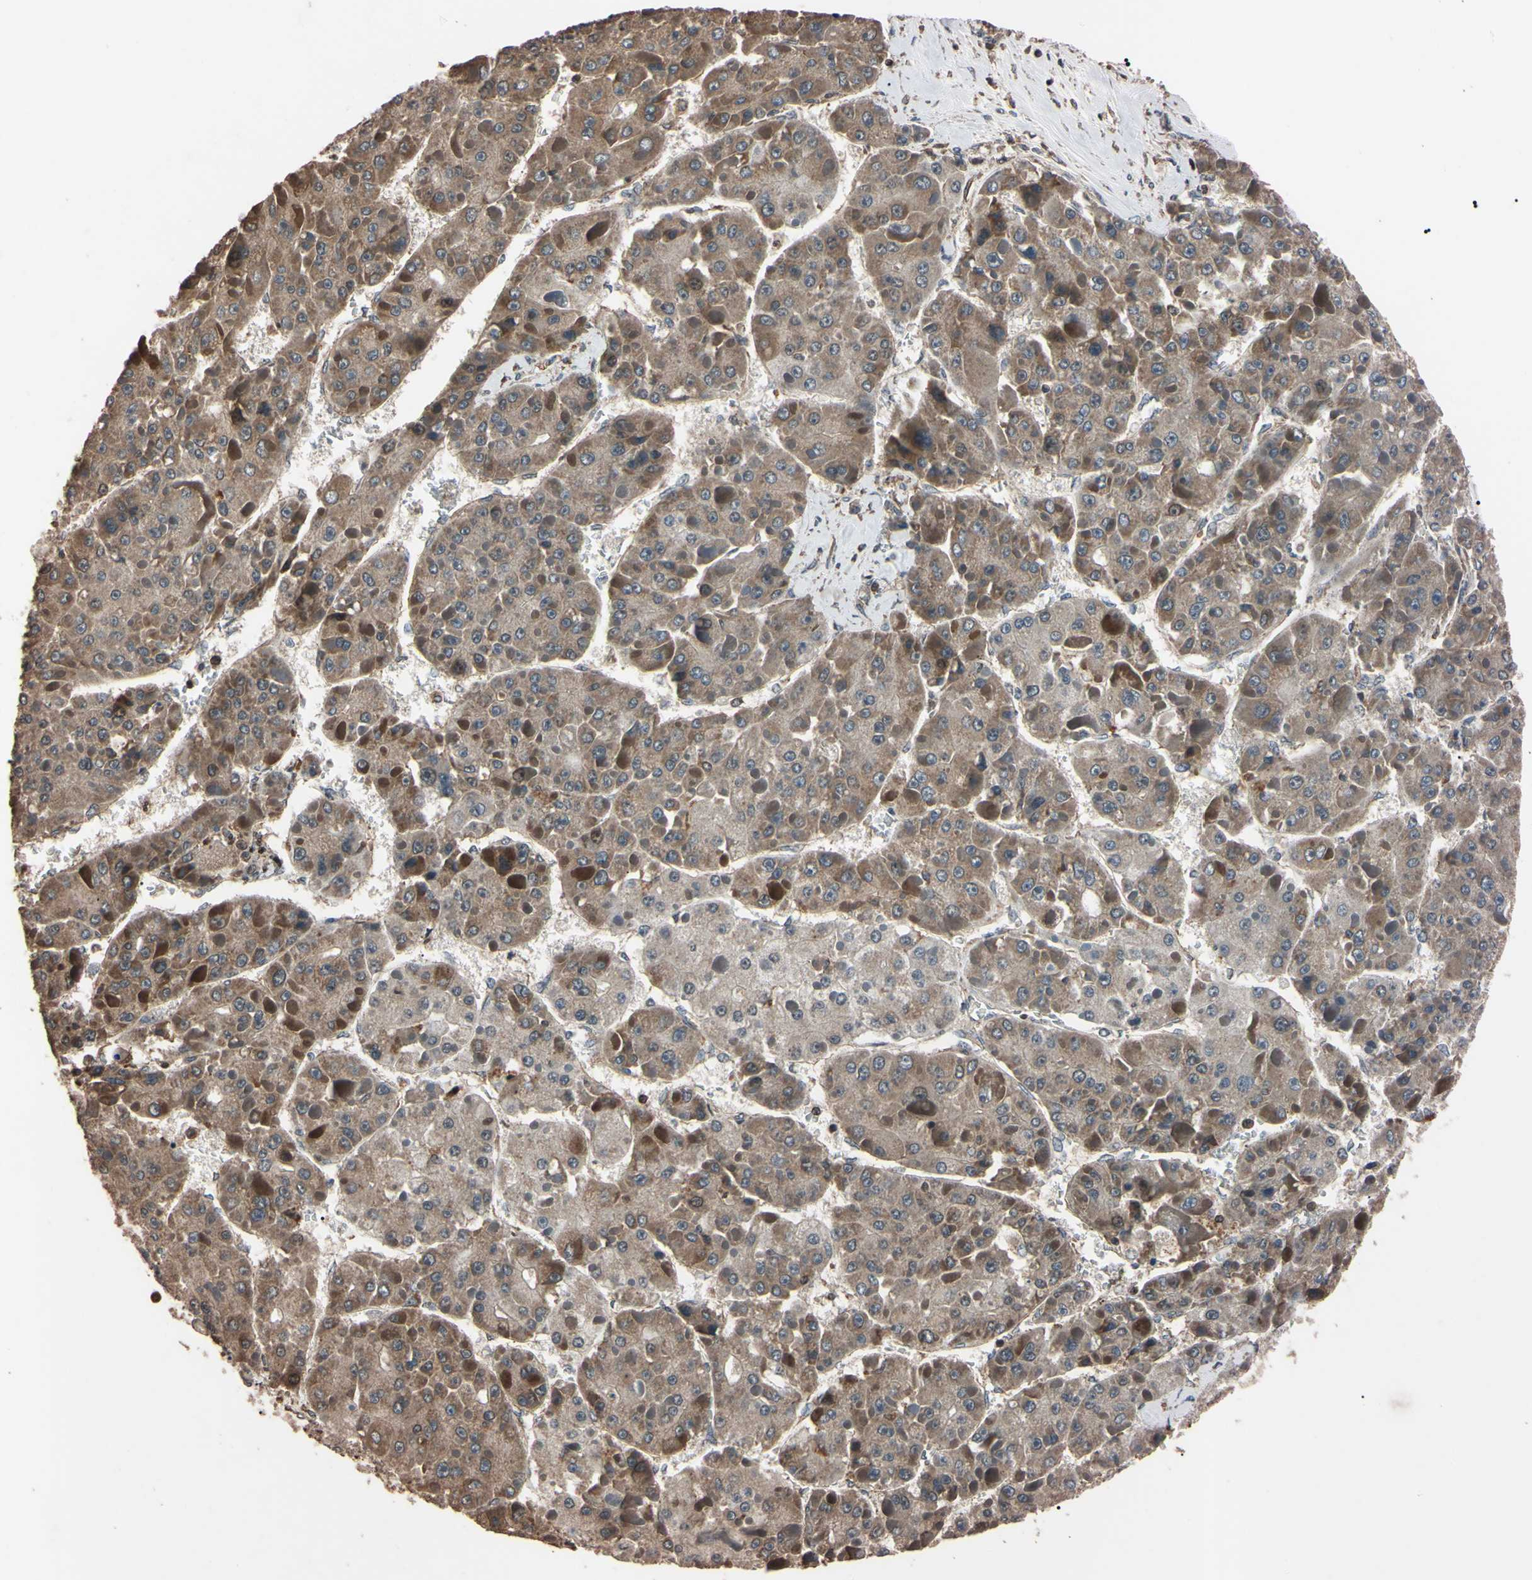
{"staining": {"intensity": "moderate", "quantity": ">75%", "location": "cytoplasmic/membranous"}, "tissue": "liver cancer", "cell_type": "Tumor cells", "image_type": "cancer", "snomed": [{"axis": "morphology", "description": "Carcinoma, Hepatocellular, NOS"}, {"axis": "topography", "description": "Liver"}], "caption": "Human liver cancer stained with a protein marker demonstrates moderate staining in tumor cells.", "gene": "TNFRSF1A", "patient": {"sex": "female", "age": 73}}